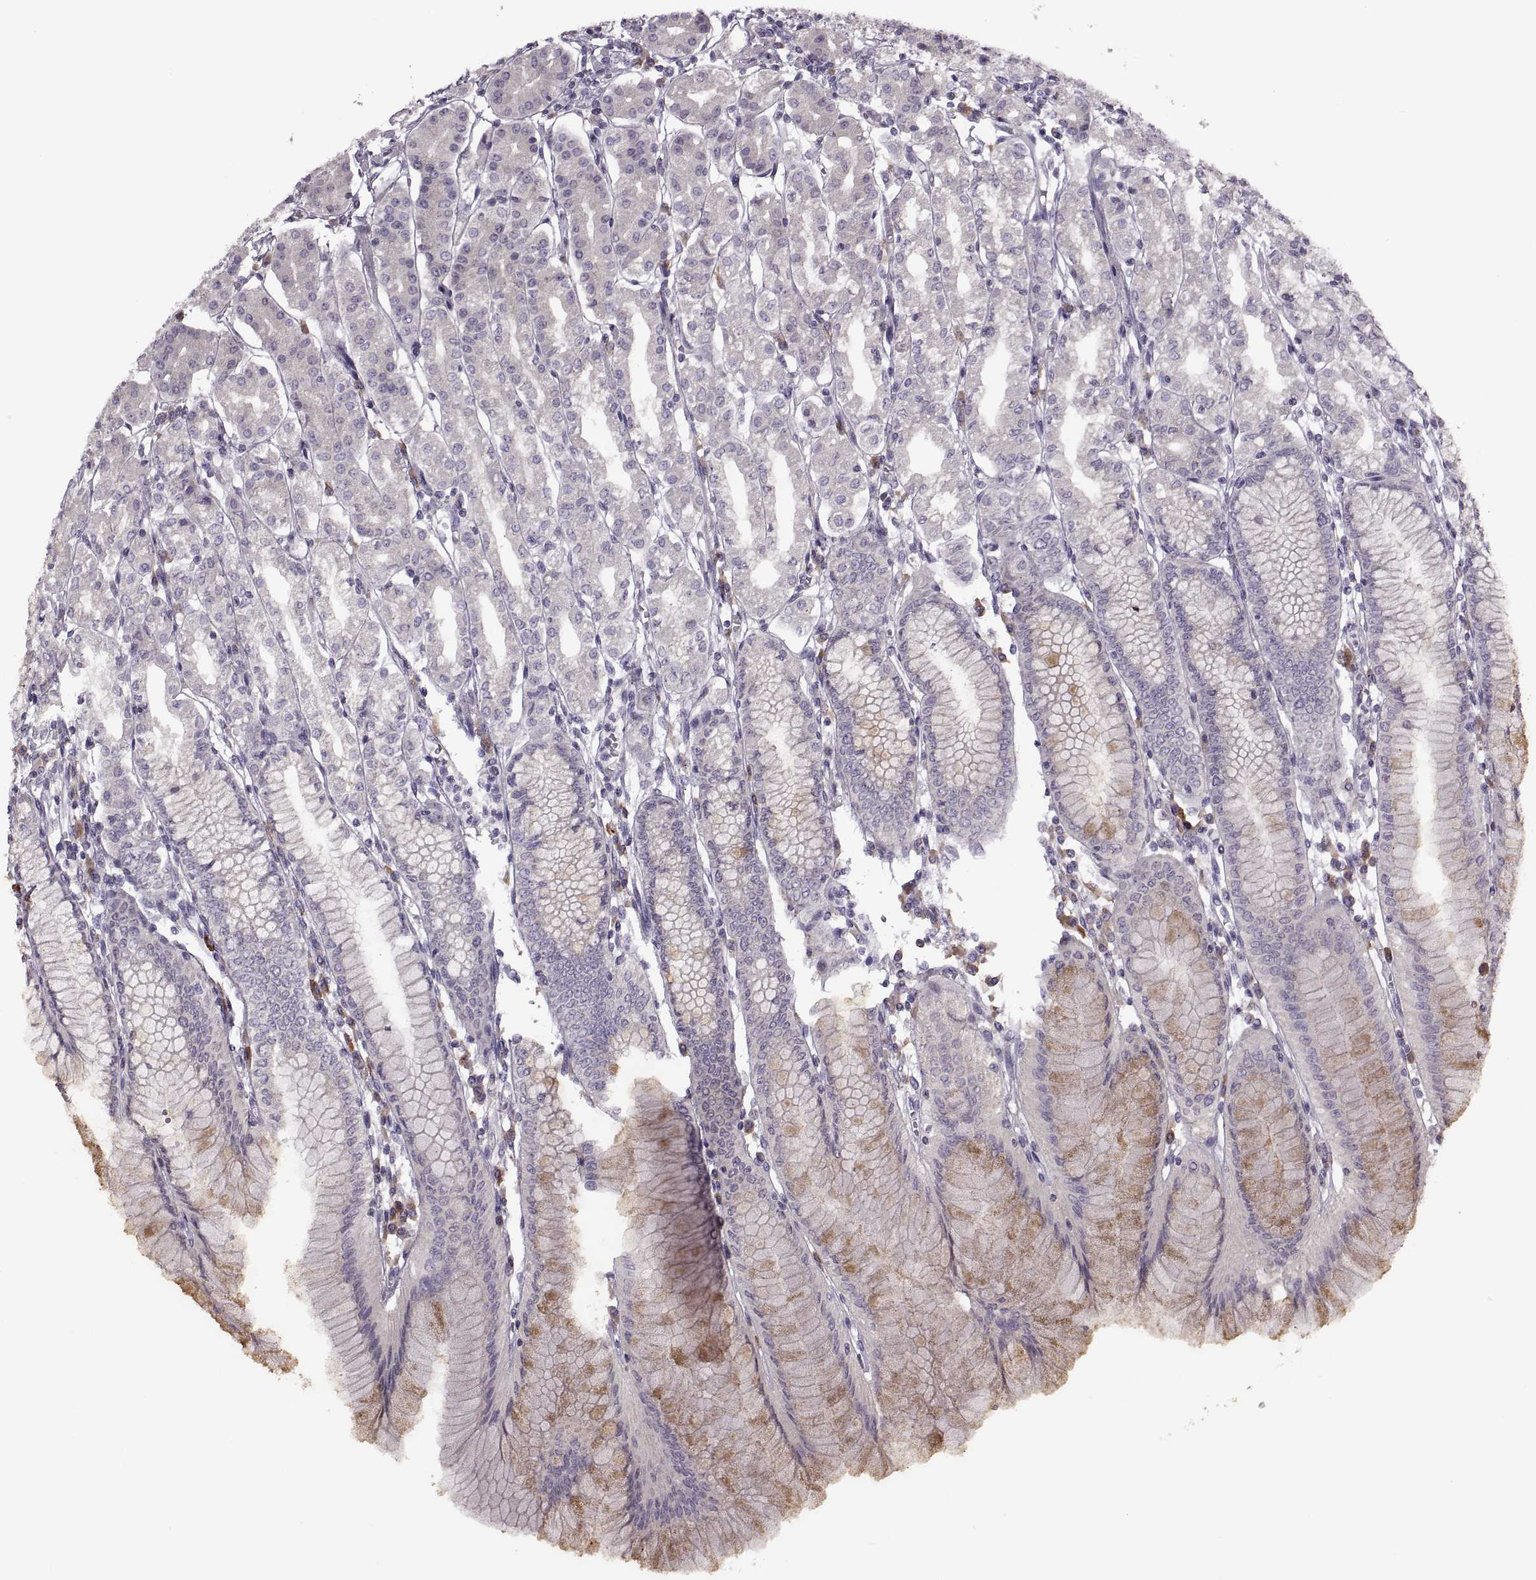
{"staining": {"intensity": "negative", "quantity": "none", "location": "none"}, "tissue": "stomach", "cell_type": "Glandular cells", "image_type": "normal", "snomed": [{"axis": "morphology", "description": "Normal tissue, NOS"}, {"axis": "topography", "description": "Skeletal muscle"}, {"axis": "topography", "description": "Stomach"}], "caption": "An immunohistochemistry photomicrograph of unremarkable stomach is shown. There is no staining in glandular cells of stomach.", "gene": "H2AP", "patient": {"sex": "female", "age": 57}}